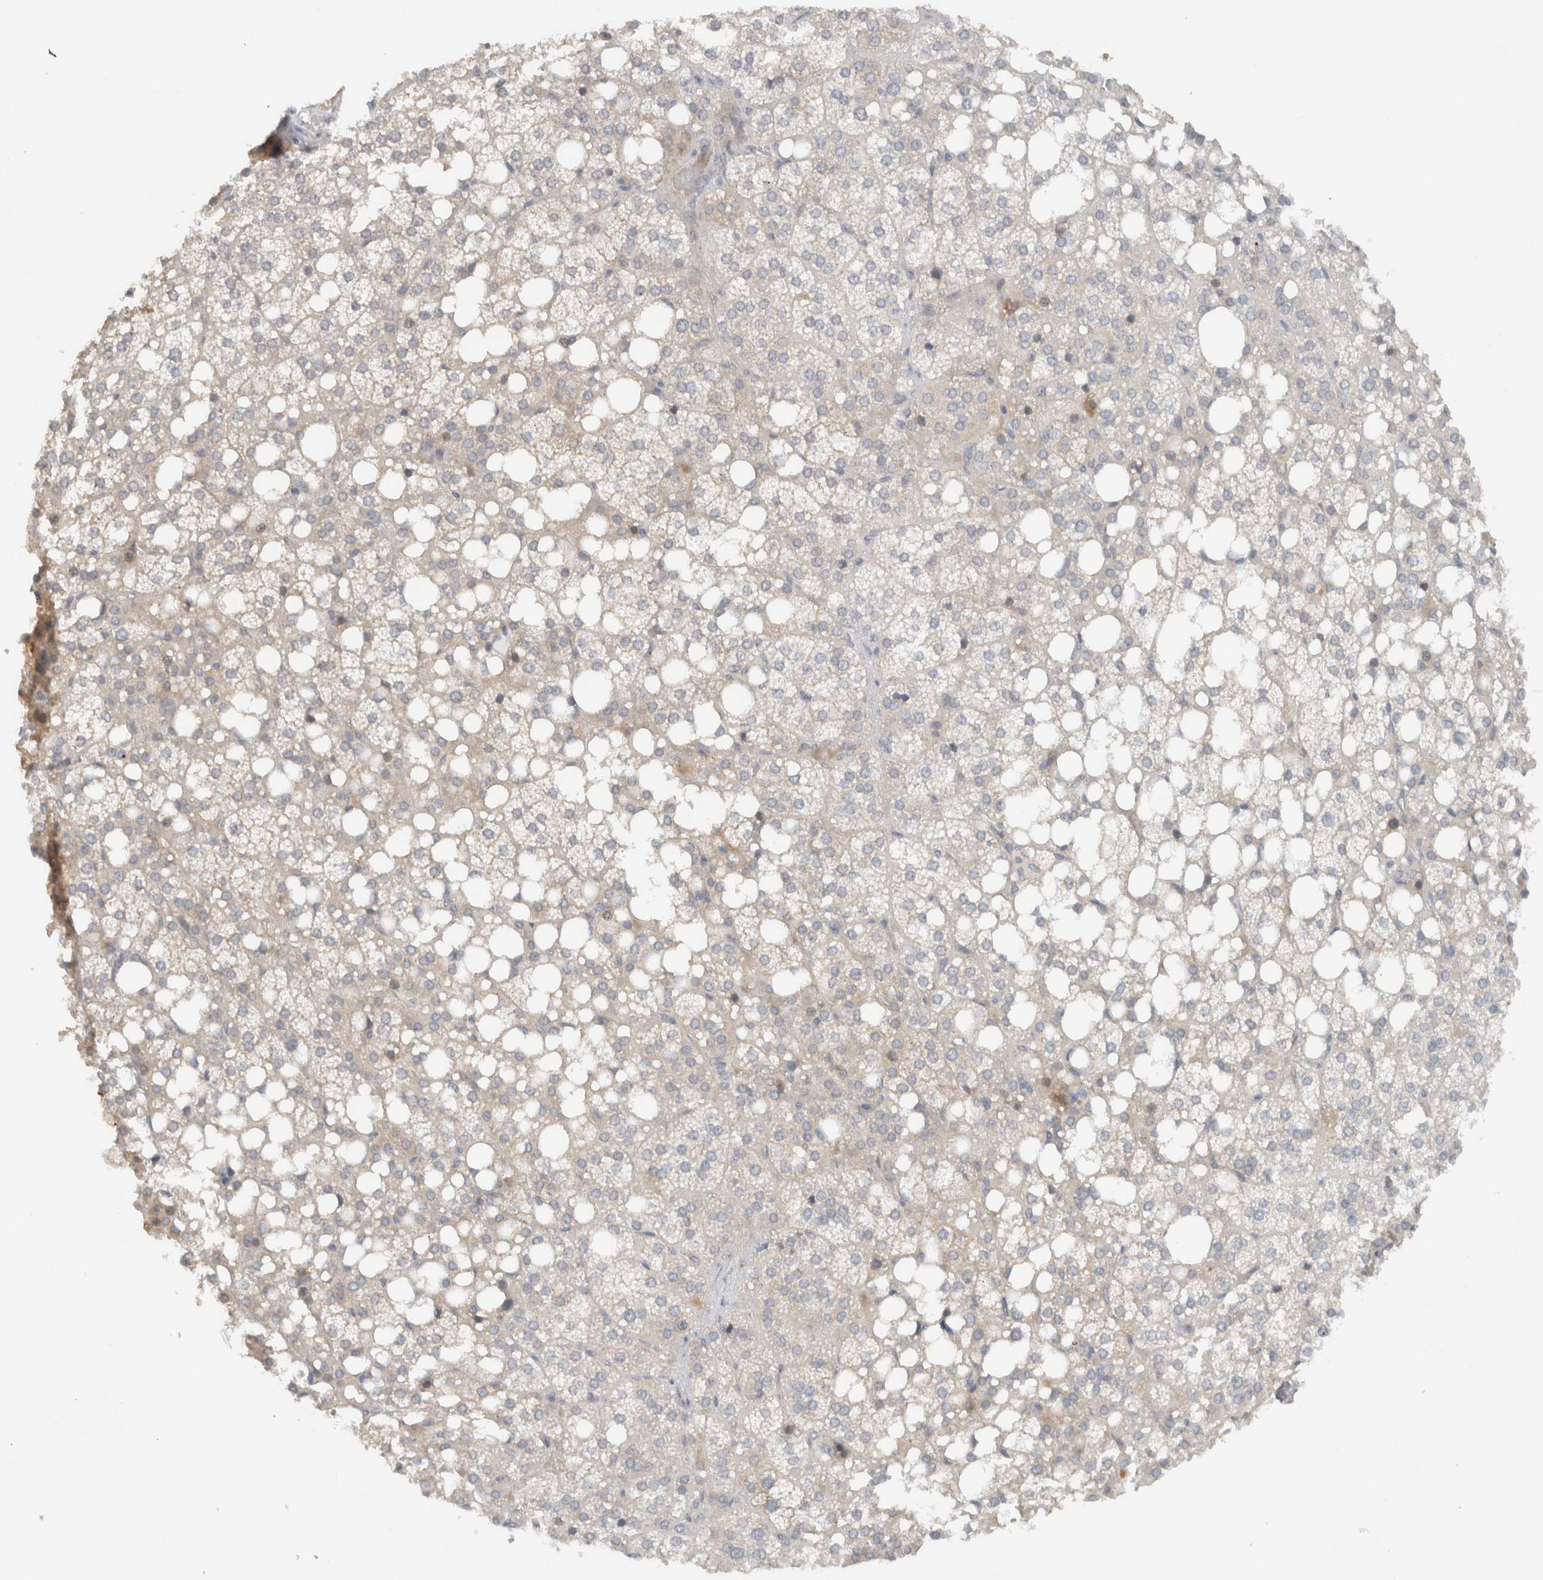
{"staining": {"intensity": "moderate", "quantity": "<25%", "location": "cytoplasmic/membranous"}, "tissue": "adrenal gland", "cell_type": "Glandular cells", "image_type": "normal", "snomed": [{"axis": "morphology", "description": "Normal tissue, NOS"}, {"axis": "topography", "description": "Adrenal gland"}], "caption": "This is a micrograph of immunohistochemistry staining of unremarkable adrenal gland, which shows moderate staining in the cytoplasmic/membranous of glandular cells.", "gene": "ERCC6L2", "patient": {"sex": "female", "age": 59}}